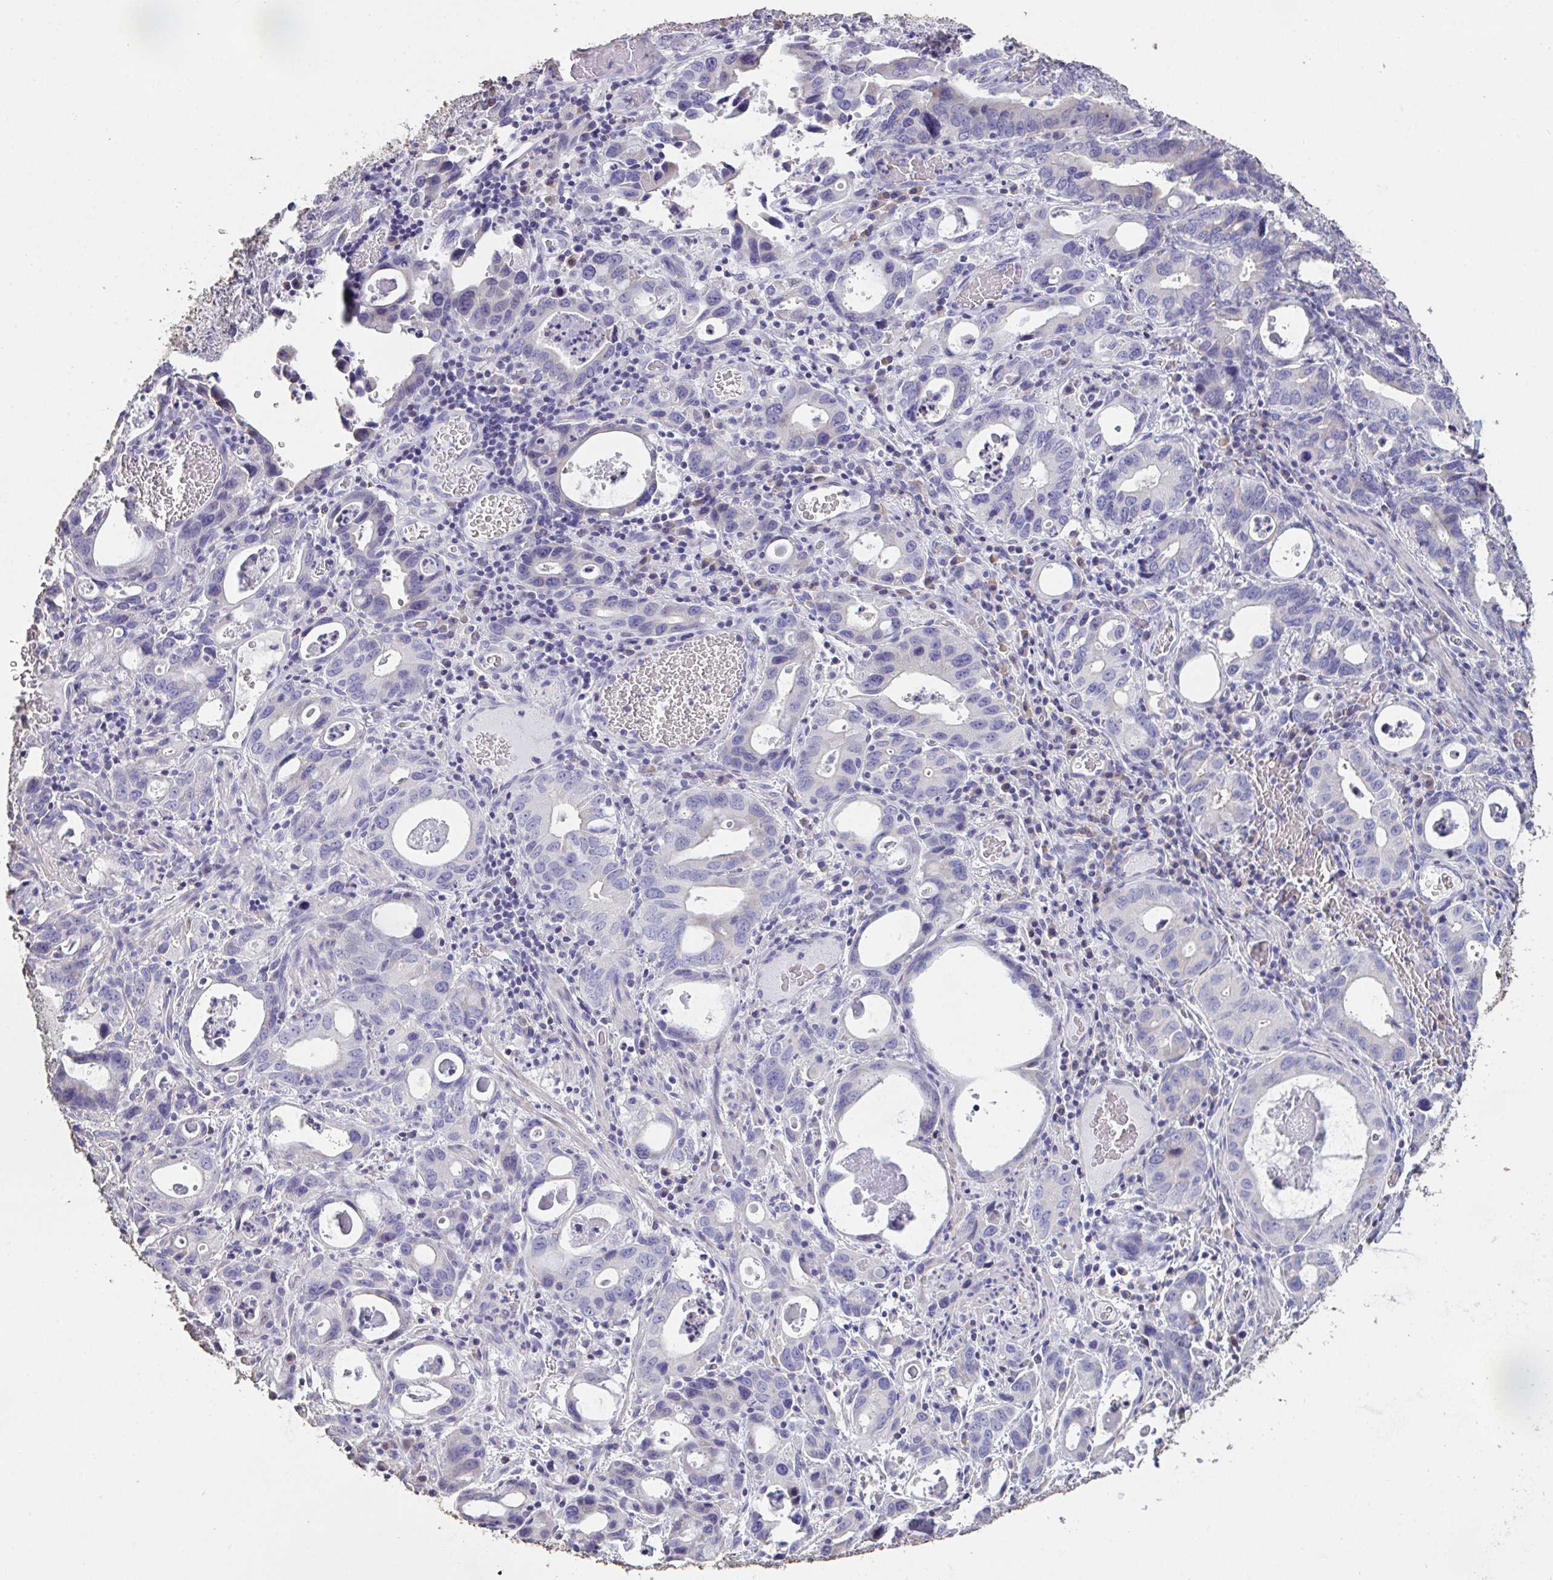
{"staining": {"intensity": "negative", "quantity": "none", "location": "none"}, "tissue": "stomach cancer", "cell_type": "Tumor cells", "image_type": "cancer", "snomed": [{"axis": "morphology", "description": "Adenocarcinoma, NOS"}, {"axis": "topography", "description": "Stomach, upper"}], "caption": "This is a micrograph of immunohistochemistry staining of stomach cancer (adenocarcinoma), which shows no positivity in tumor cells.", "gene": "IL23R", "patient": {"sex": "male", "age": 74}}